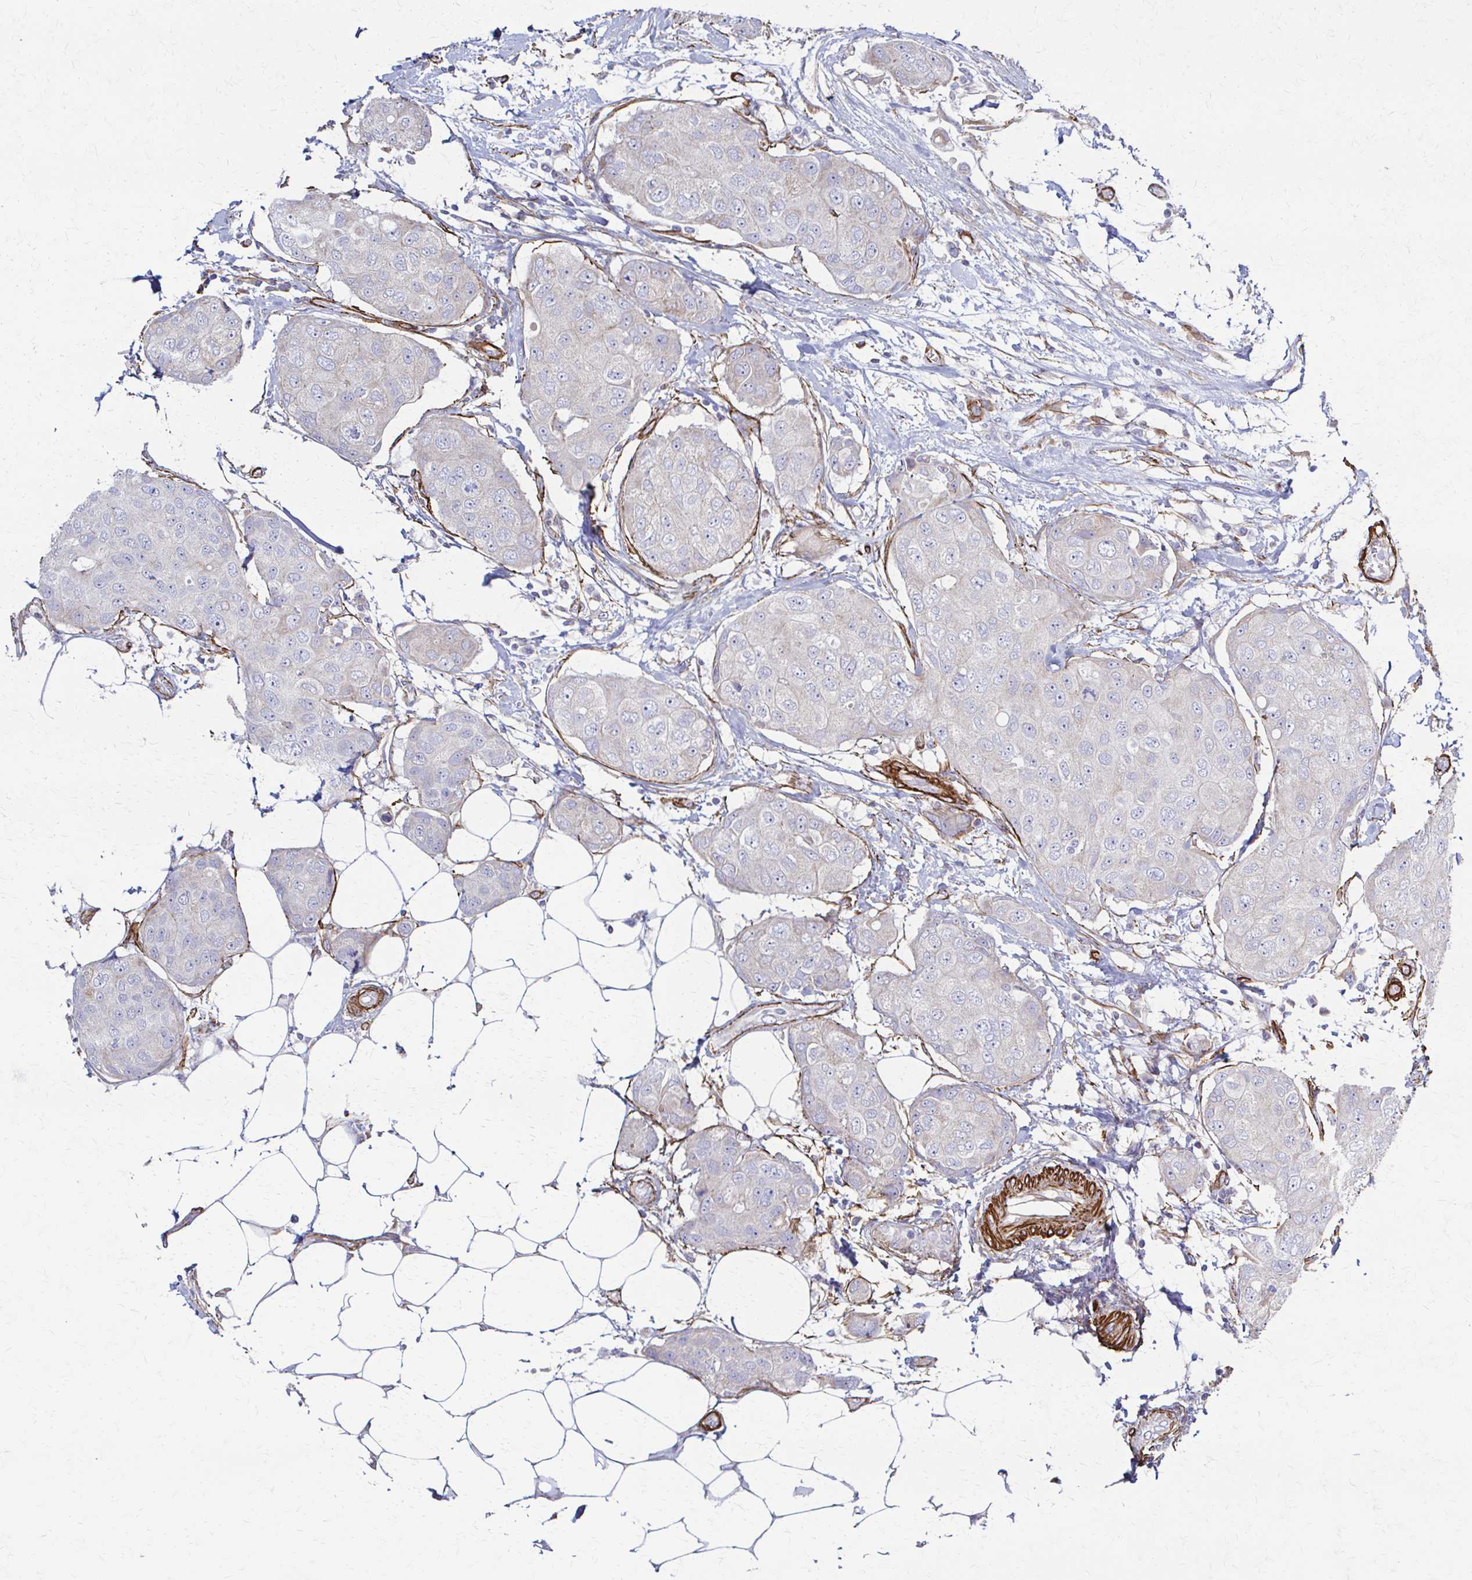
{"staining": {"intensity": "negative", "quantity": "none", "location": "none"}, "tissue": "breast cancer", "cell_type": "Tumor cells", "image_type": "cancer", "snomed": [{"axis": "morphology", "description": "Duct carcinoma"}, {"axis": "topography", "description": "Breast"}, {"axis": "topography", "description": "Lymph node"}], "caption": "This is a photomicrograph of IHC staining of breast infiltrating ductal carcinoma, which shows no positivity in tumor cells.", "gene": "TIMMDC1", "patient": {"sex": "female", "age": 80}}